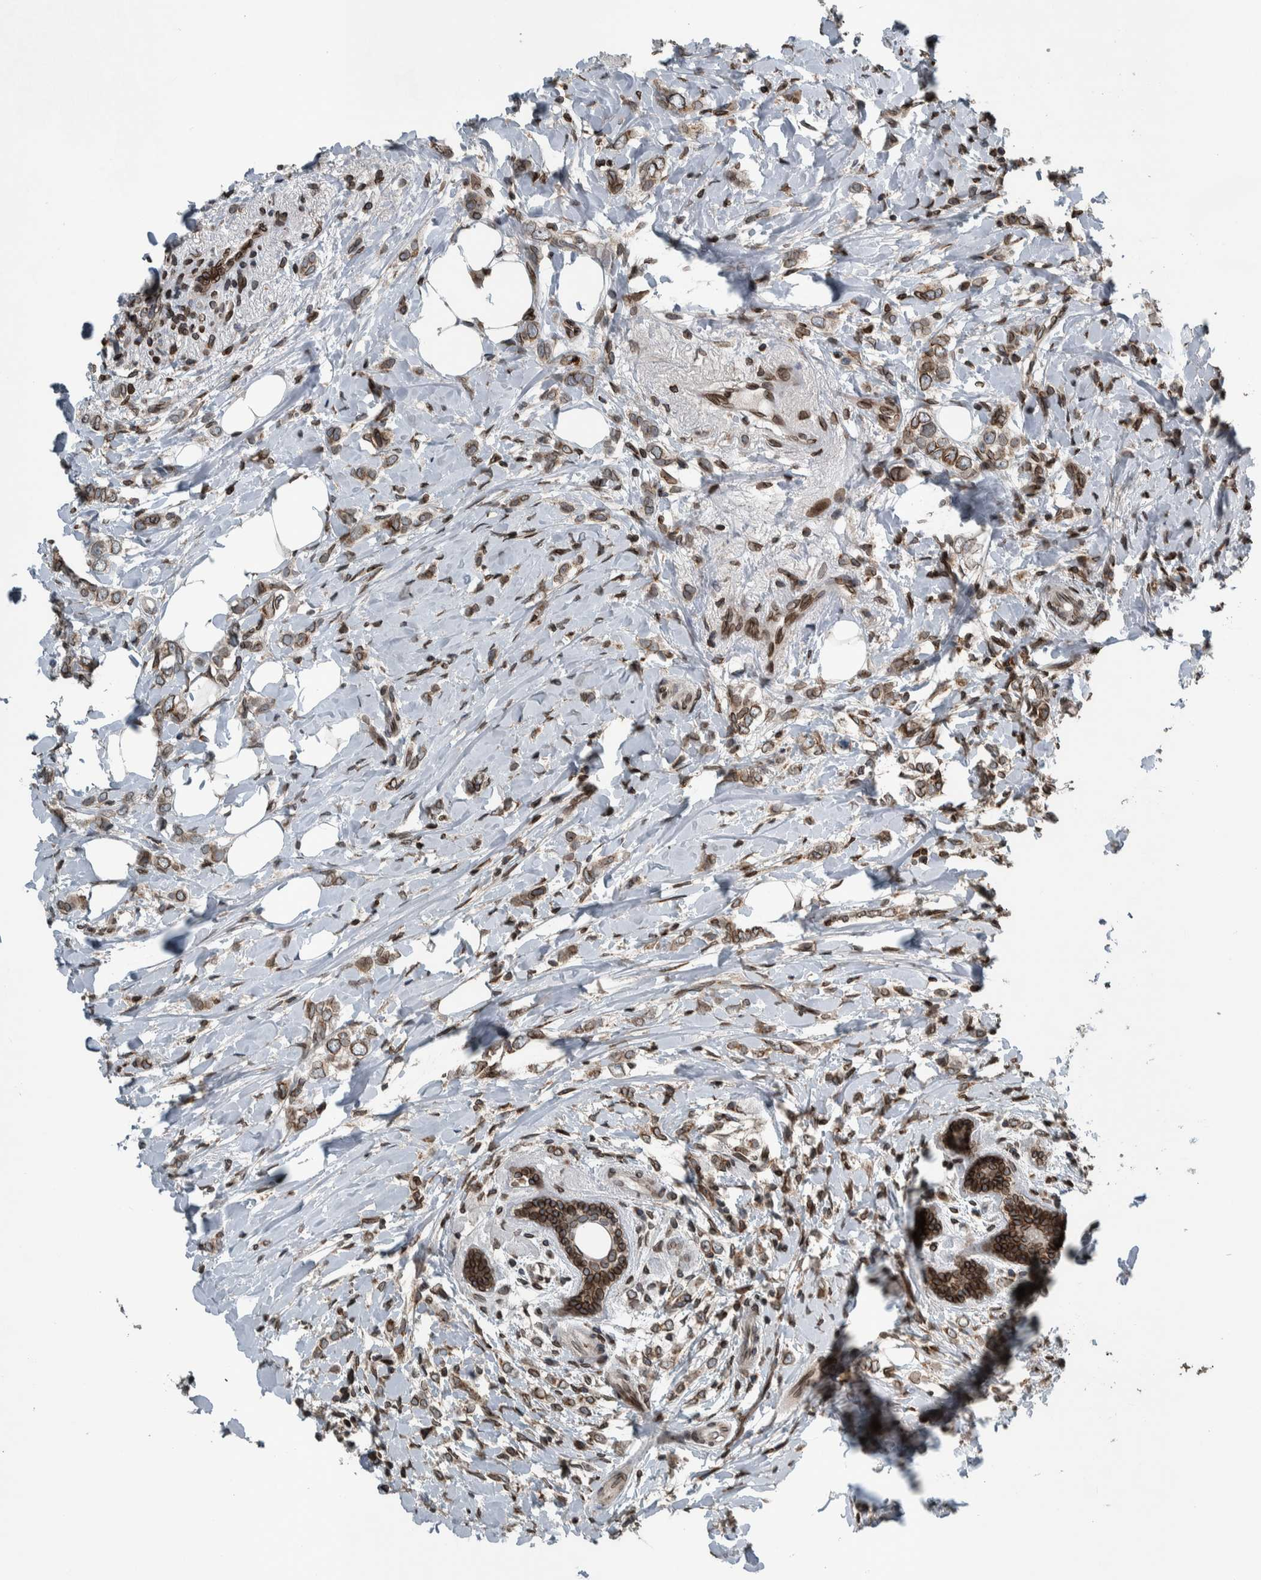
{"staining": {"intensity": "moderate", "quantity": "25%-75%", "location": "cytoplasmic/membranous,nuclear"}, "tissue": "breast cancer", "cell_type": "Tumor cells", "image_type": "cancer", "snomed": [{"axis": "morphology", "description": "Normal tissue, NOS"}, {"axis": "morphology", "description": "Lobular carcinoma"}, {"axis": "topography", "description": "Breast"}], "caption": "Tumor cells display medium levels of moderate cytoplasmic/membranous and nuclear staining in approximately 25%-75% of cells in human breast lobular carcinoma.", "gene": "FAM135B", "patient": {"sex": "female", "age": 47}}